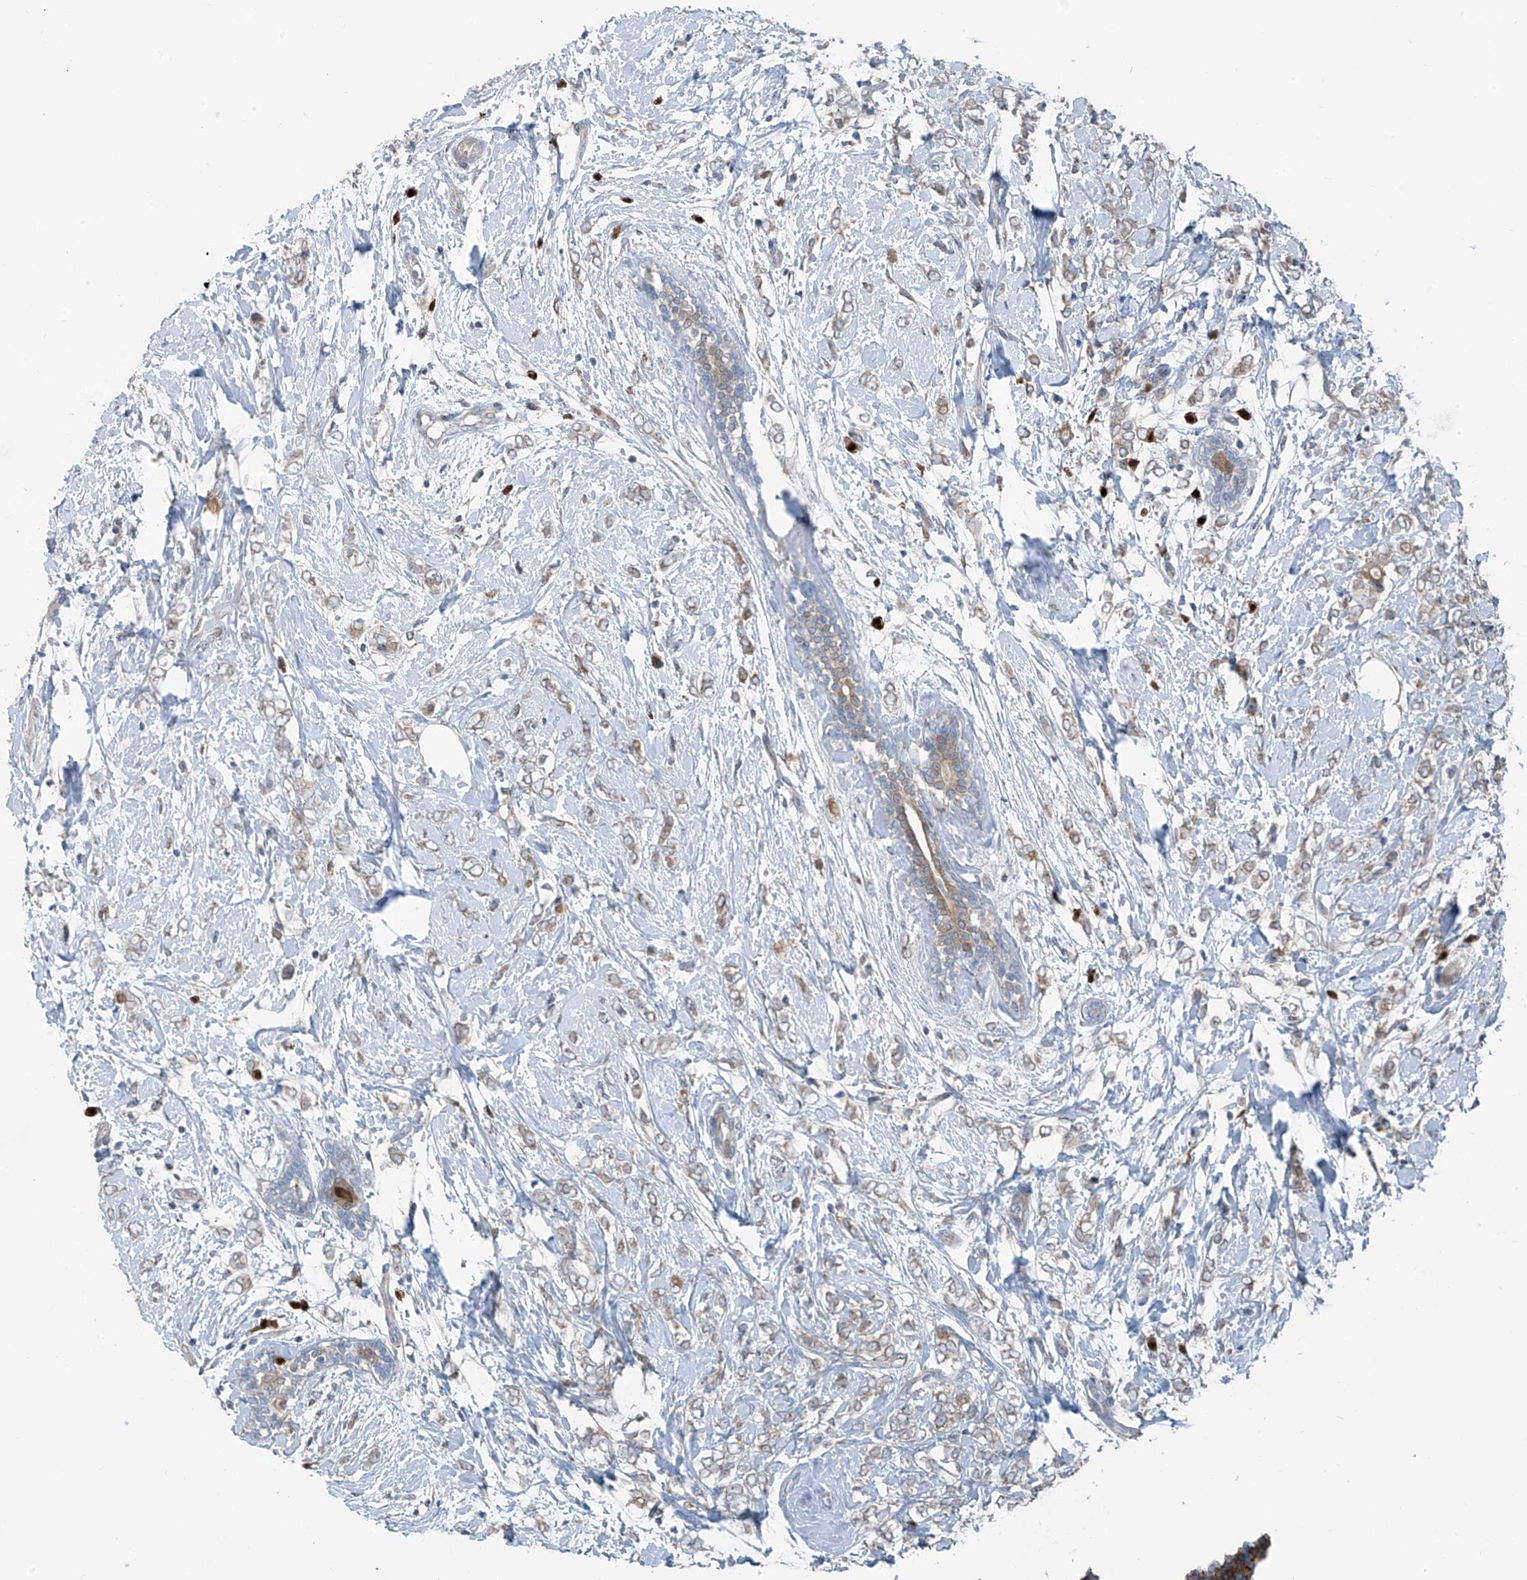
{"staining": {"intensity": "weak", "quantity": ">75%", "location": "cytoplasmic/membranous"}, "tissue": "breast cancer", "cell_type": "Tumor cells", "image_type": "cancer", "snomed": [{"axis": "morphology", "description": "Normal tissue, NOS"}, {"axis": "morphology", "description": "Lobular carcinoma"}, {"axis": "topography", "description": "Breast"}], "caption": "Immunohistochemical staining of human breast cancer (lobular carcinoma) demonstrates low levels of weak cytoplasmic/membranous staining in about >75% of tumor cells. (DAB IHC, brown staining for protein, blue staining for nuclei).", "gene": "SLC12A6", "patient": {"sex": "female", "age": 47}}